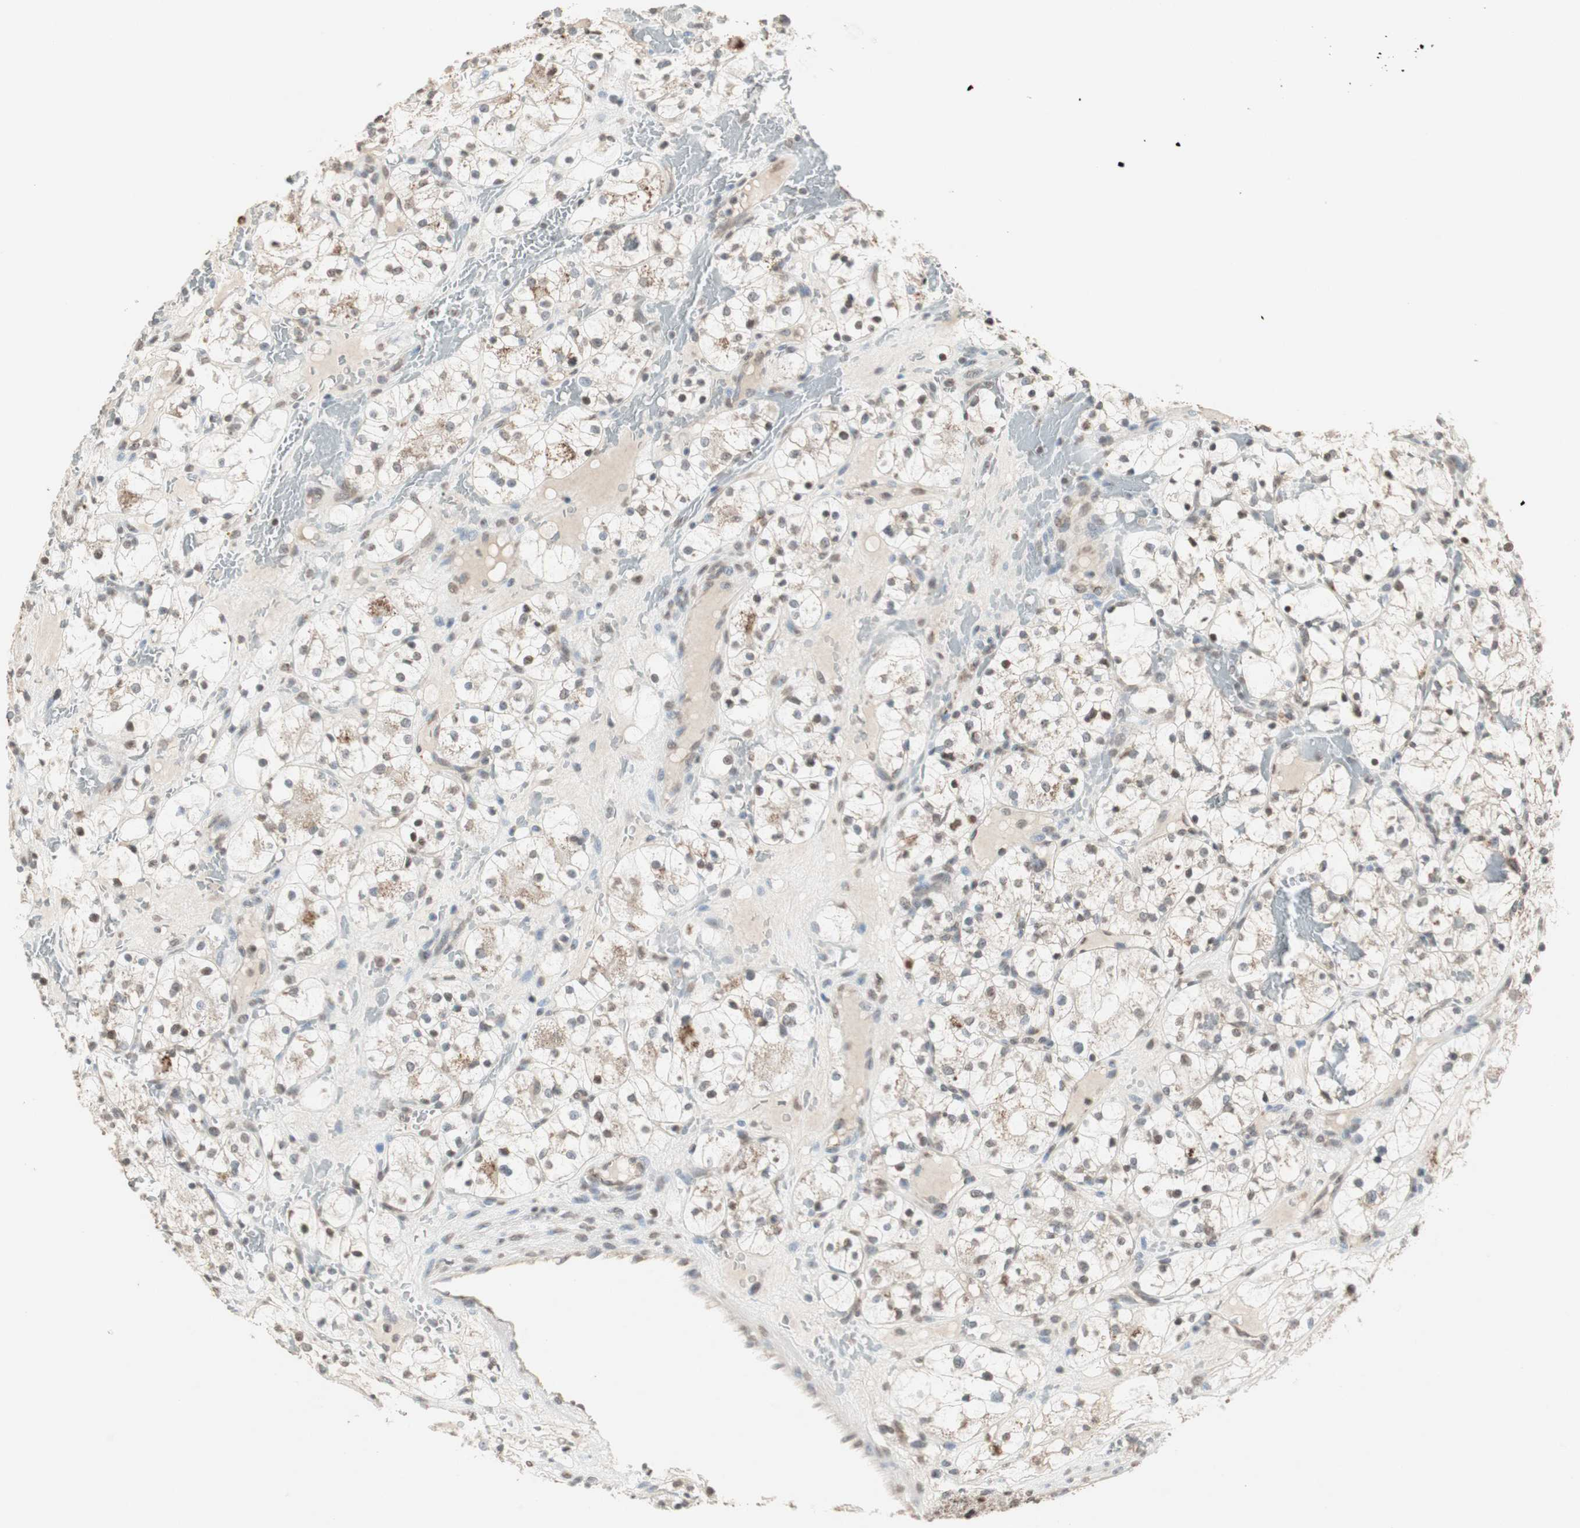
{"staining": {"intensity": "moderate", "quantity": "<25%", "location": "cytoplasmic/membranous,nuclear"}, "tissue": "renal cancer", "cell_type": "Tumor cells", "image_type": "cancer", "snomed": [{"axis": "morphology", "description": "Adenocarcinoma, NOS"}, {"axis": "topography", "description": "Kidney"}], "caption": "Renal cancer tissue demonstrates moderate cytoplasmic/membranous and nuclear expression in about <25% of tumor cells", "gene": "PRELID1", "patient": {"sex": "female", "age": 60}}